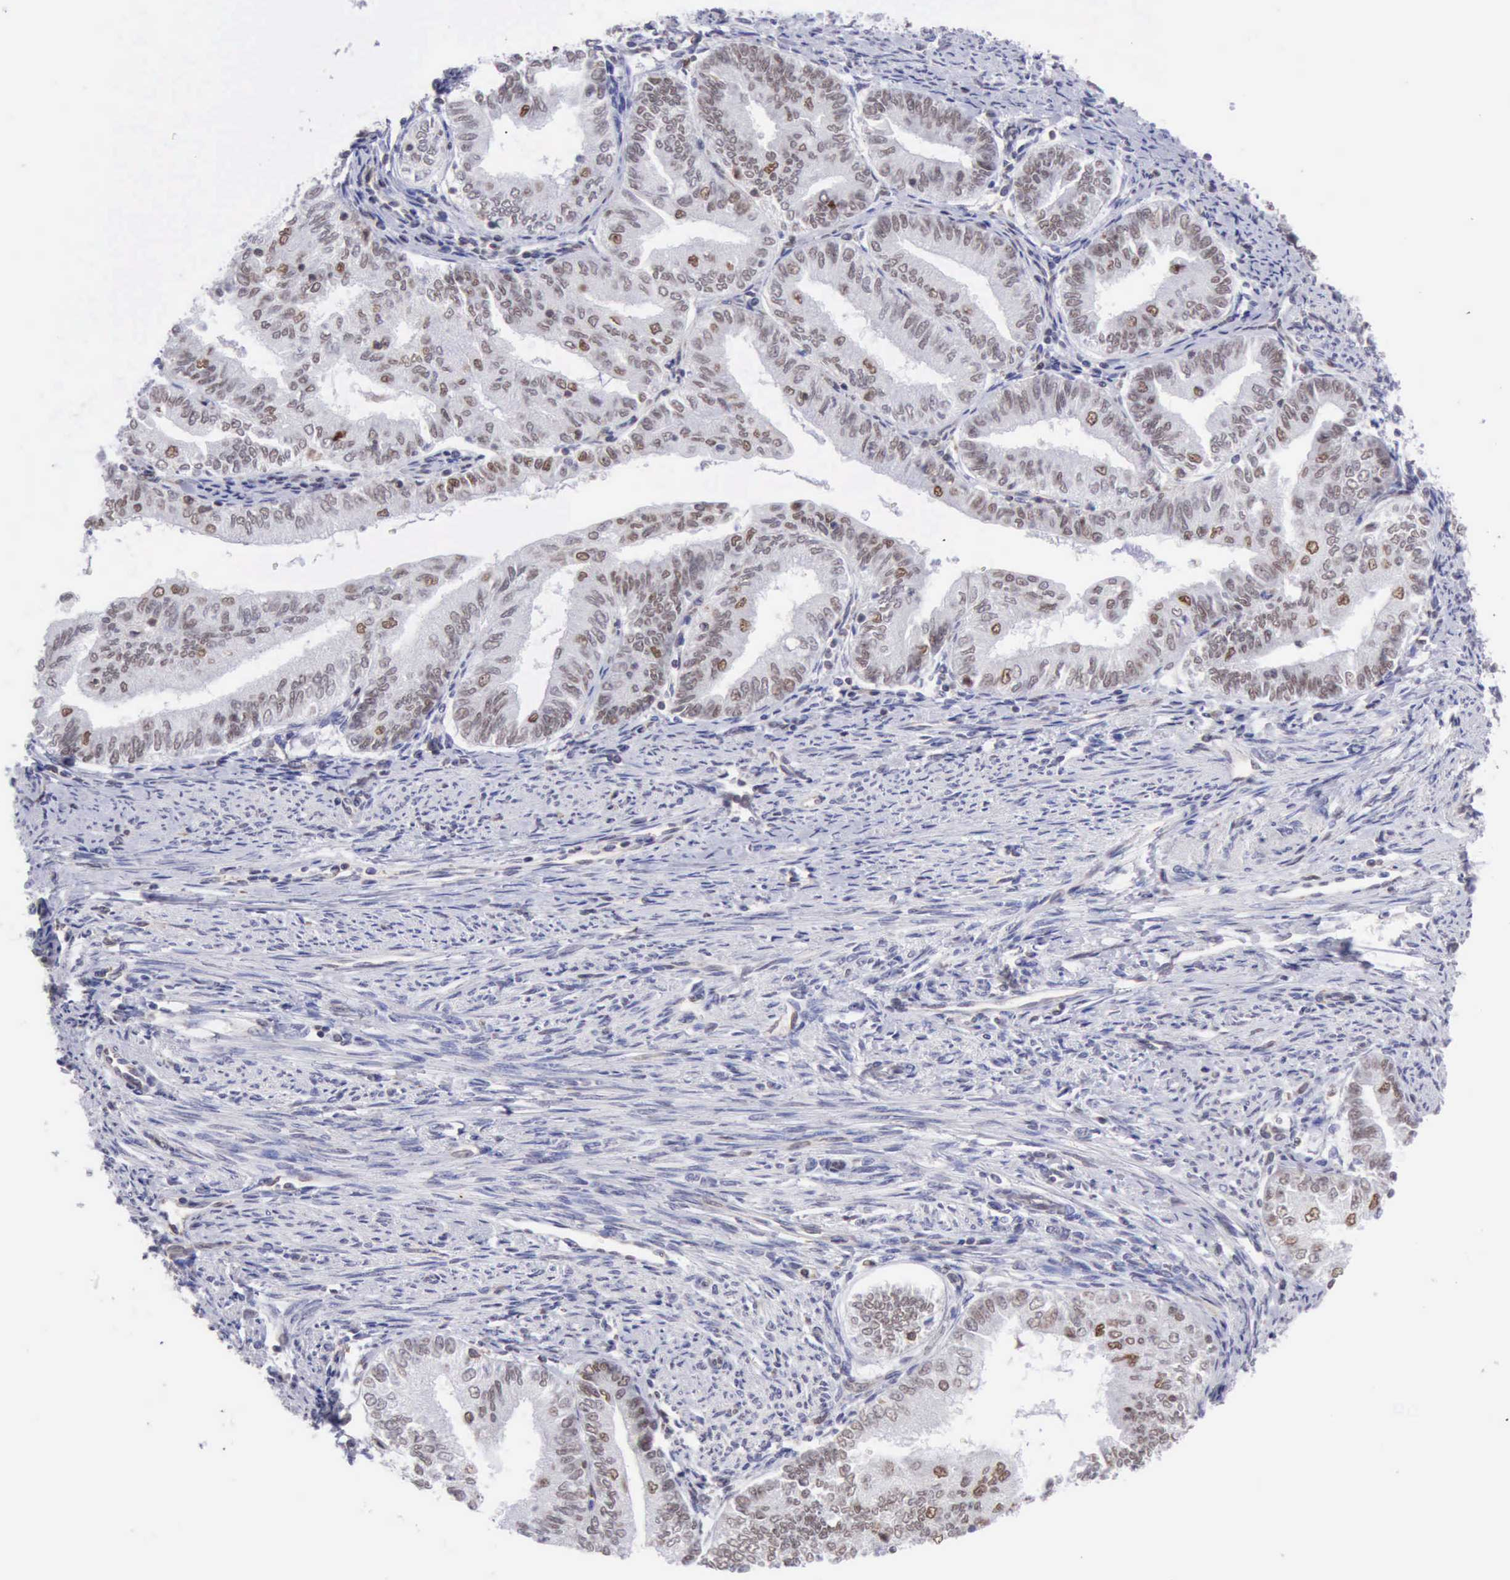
{"staining": {"intensity": "moderate", "quantity": "<25%", "location": "nuclear"}, "tissue": "endometrial cancer", "cell_type": "Tumor cells", "image_type": "cancer", "snomed": [{"axis": "morphology", "description": "Adenocarcinoma, NOS"}, {"axis": "topography", "description": "Endometrium"}], "caption": "There is low levels of moderate nuclear staining in tumor cells of endometrial adenocarcinoma, as demonstrated by immunohistochemical staining (brown color).", "gene": "ERCC4", "patient": {"sex": "female", "age": 66}}